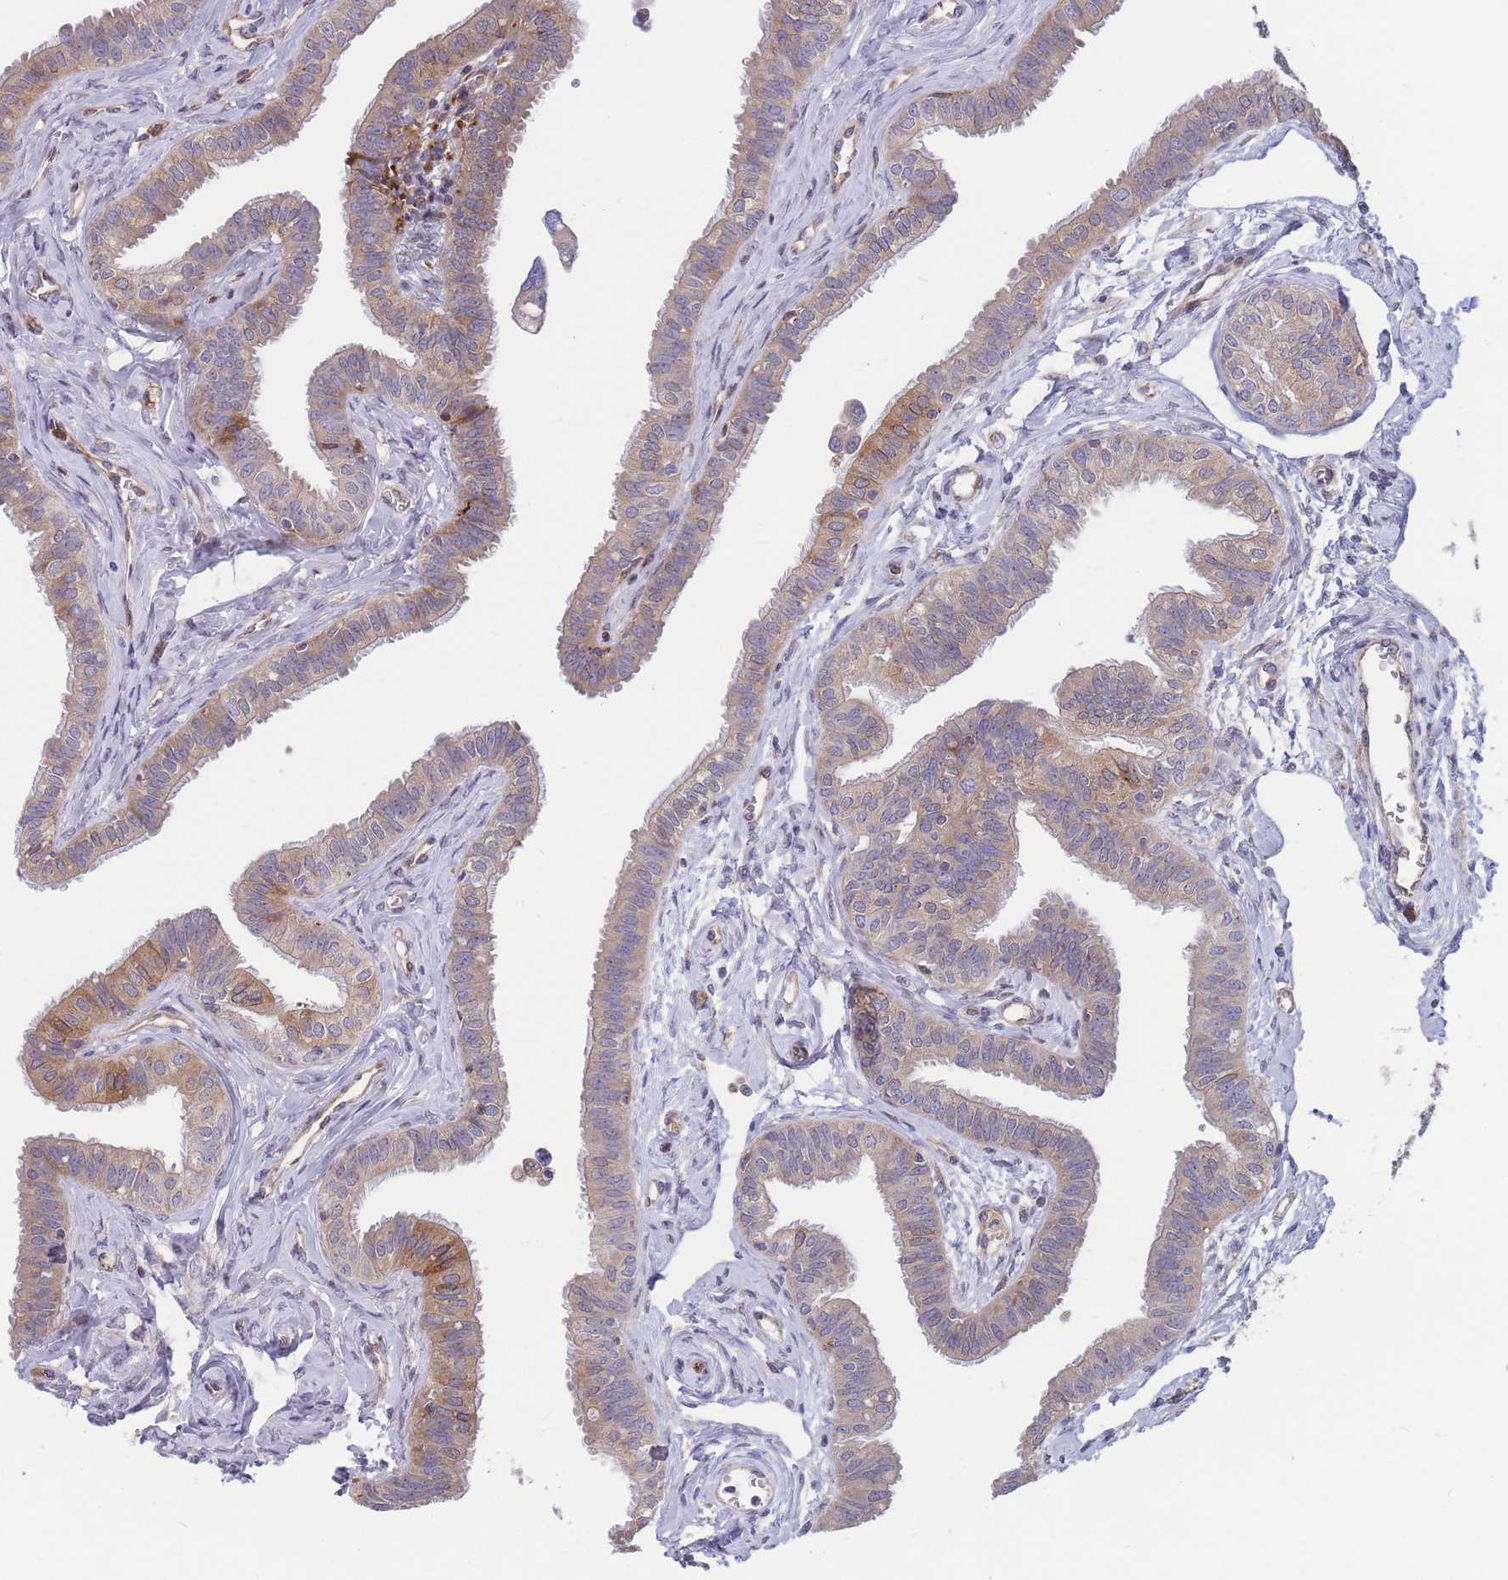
{"staining": {"intensity": "weak", "quantity": ">75%", "location": "cytoplasmic/membranous"}, "tissue": "fallopian tube", "cell_type": "Glandular cells", "image_type": "normal", "snomed": [{"axis": "morphology", "description": "Normal tissue, NOS"}, {"axis": "morphology", "description": "Carcinoma, NOS"}, {"axis": "topography", "description": "Fallopian tube"}, {"axis": "topography", "description": "Ovary"}], "caption": "Weak cytoplasmic/membranous expression is appreciated in about >75% of glandular cells in unremarkable fallopian tube.", "gene": "TMEM131L", "patient": {"sex": "female", "age": 59}}